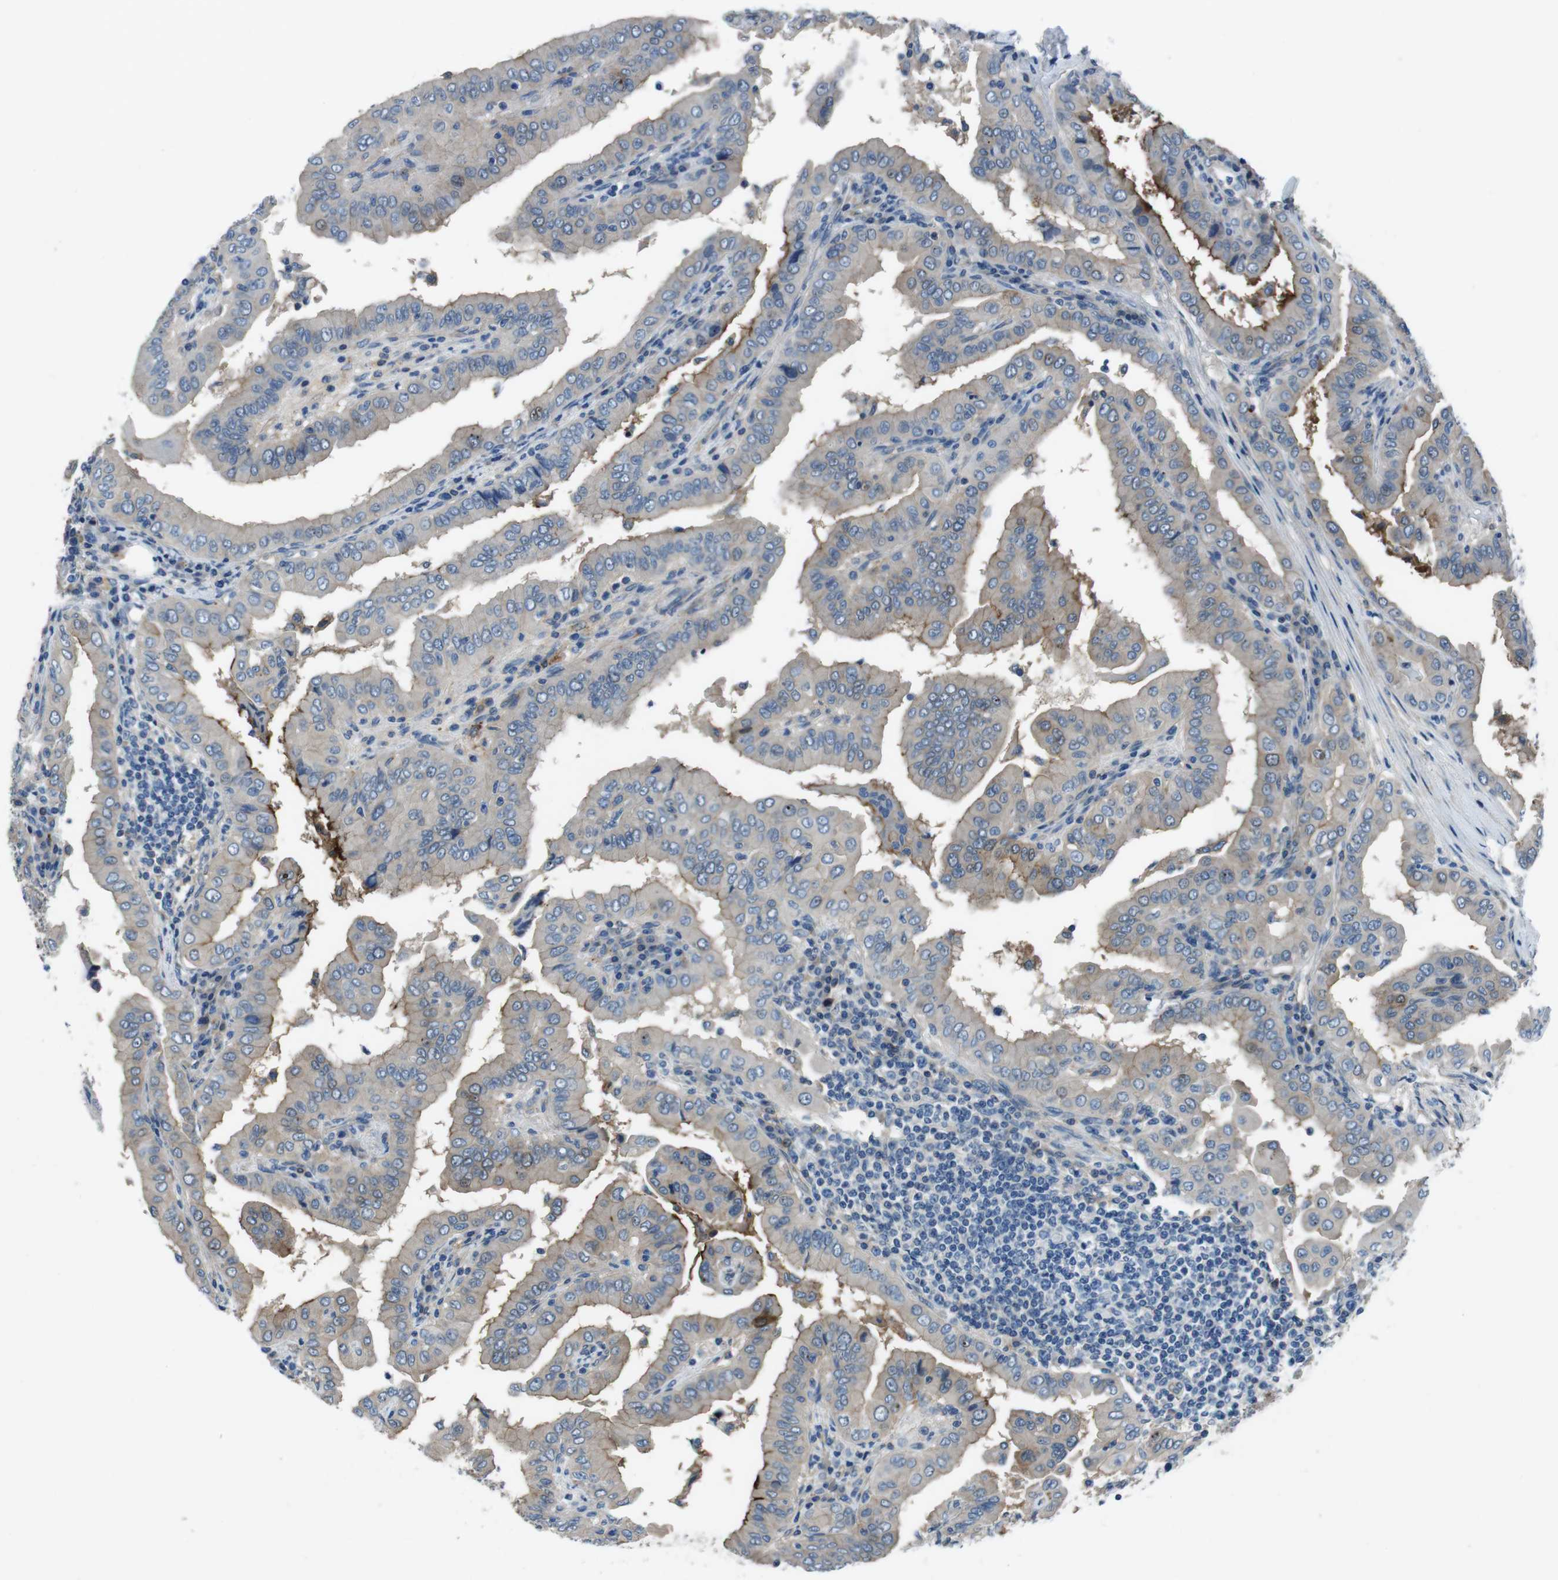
{"staining": {"intensity": "moderate", "quantity": "<25%", "location": "cytoplasmic/membranous"}, "tissue": "thyroid cancer", "cell_type": "Tumor cells", "image_type": "cancer", "snomed": [{"axis": "morphology", "description": "Papillary adenocarcinoma, NOS"}, {"axis": "topography", "description": "Thyroid gland"}], "caption": "Moderate cytoplasmic/membranous protein staining is seen in approximately <25% of tumor cells in papillary adenocarcinoma (thyroid).", "gene": "TULP3", "patient": {"sex": "male", "age": 33}}